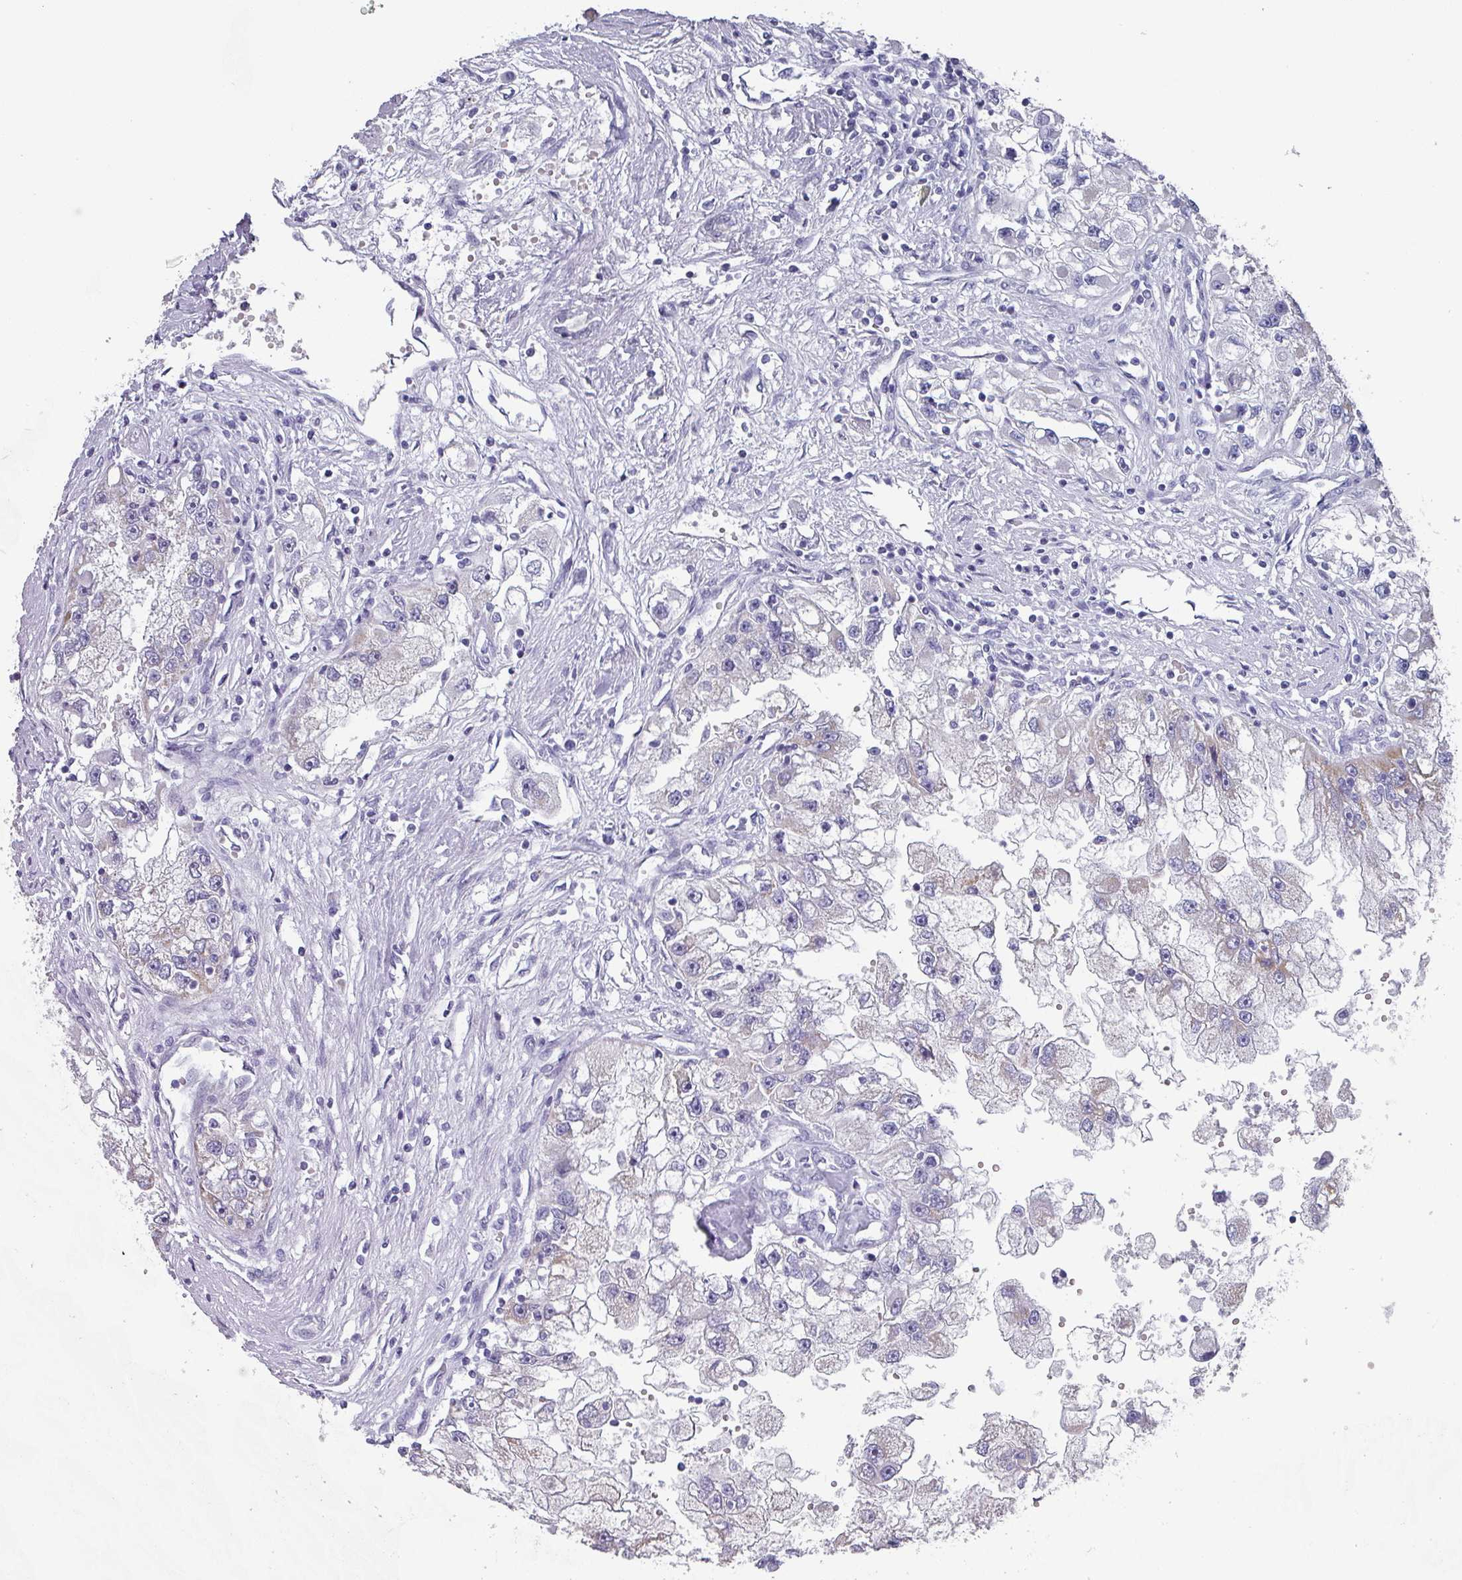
{"staining": {"intensity": "negative", "quantity": "none", "location": "none"}, "tissue": "renal cancer", "cell_type": "Tumor cells", "image_type": "cancer", "snomed": [{"axis": "morphology", "description": "Adenocarcinoma, NOS"}, {"axis": "topography", "description": "Kidney"}], "caption": "There is no significant staining in tumor cells of renal cancer (adenocarcinoma).", "gene": "DEFB115", "patient": {"sex": "male", "age": 63}}